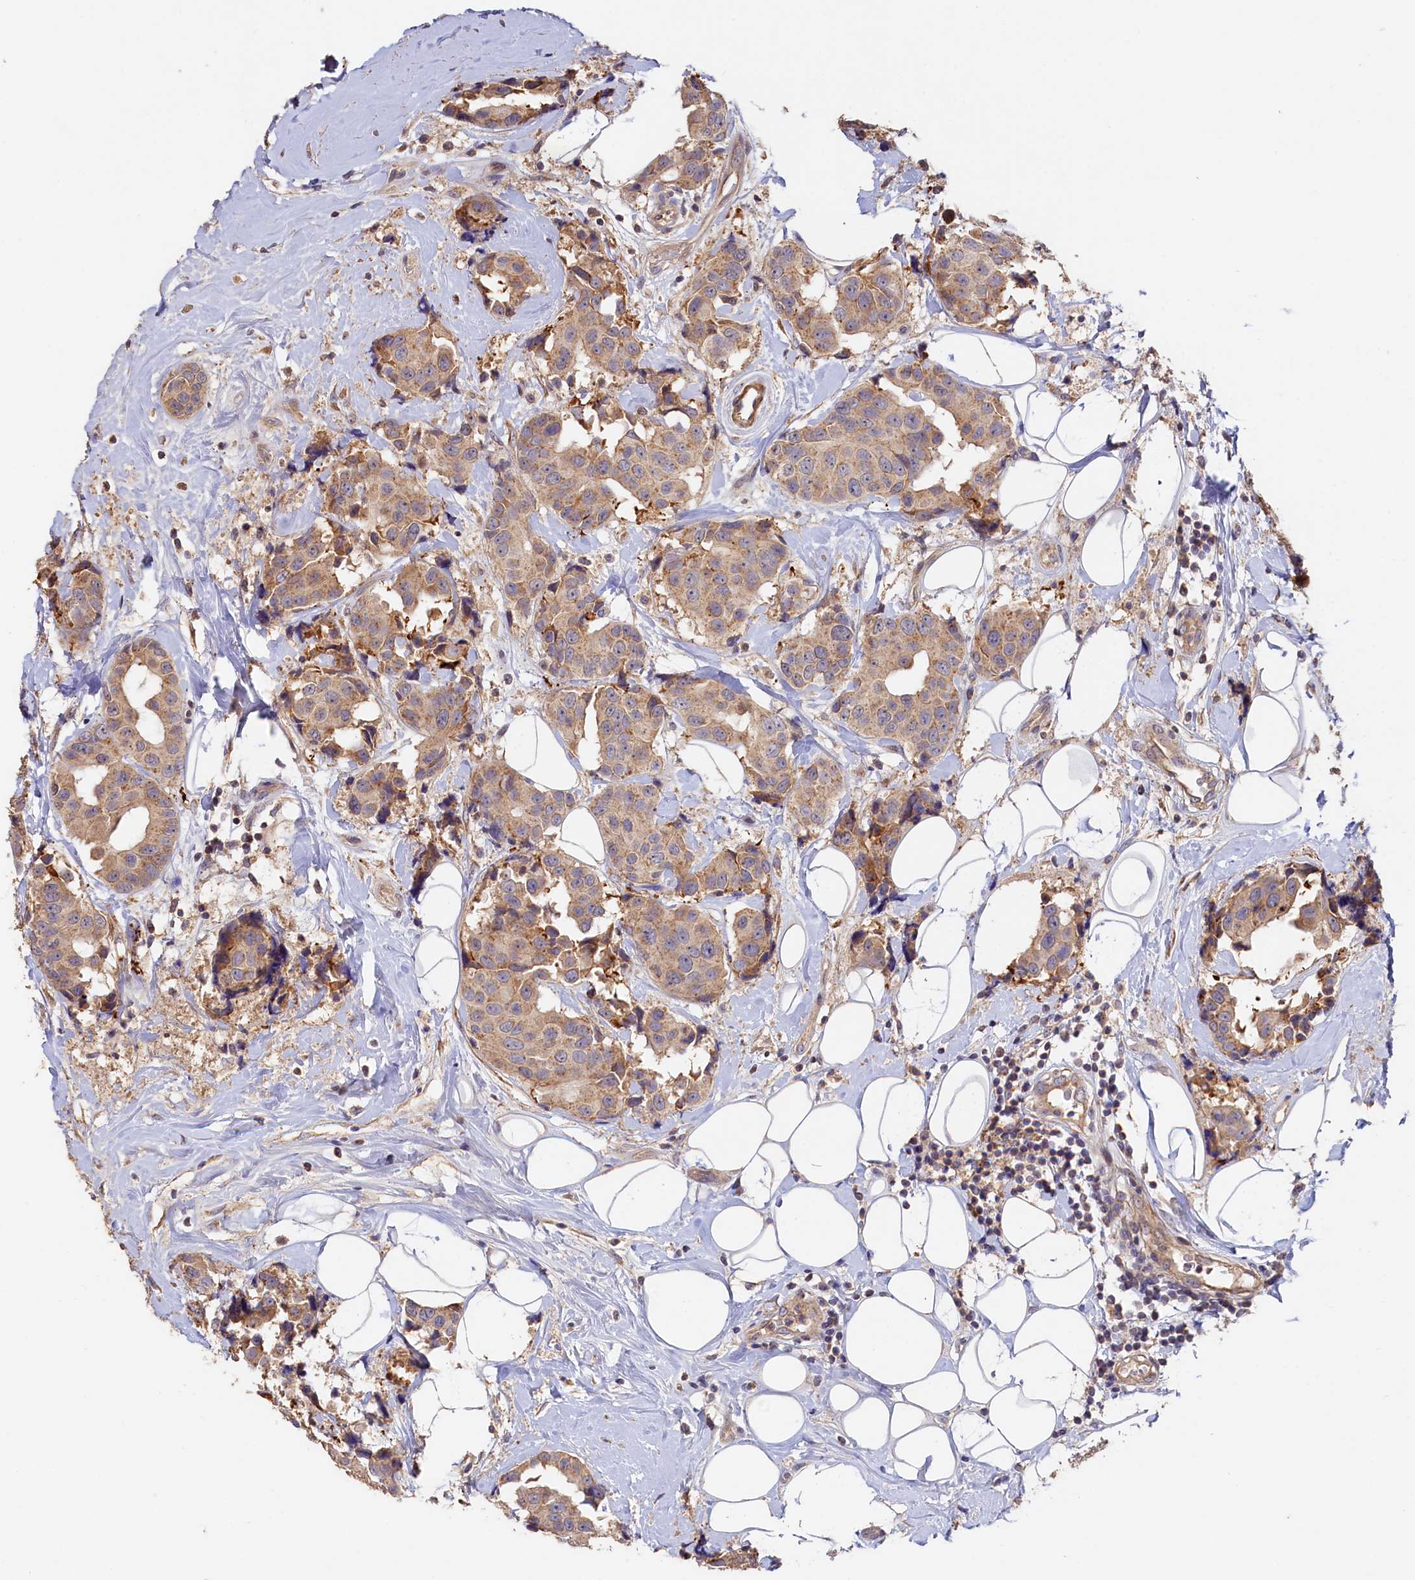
{"staining": {"intensity": "moderate", "quantity": ">75%", "location": "cytoplasmic/membranous"}, "tissue": "breast cancer", "cell_type": "Tumor cells", "image_type": "cancer", "snomed": [{"axis": "morphology", "description": "Normal tissue, NOS"}, {"axis": "morphology", "description": "Duct carcinoma"}, {"axis": "topography", "description": "Breast"}], "caption": "Protein expression analysis of human invasive ductal carcinoma (breast) reveals moderate cytoplasmic/membranous positivity in approximately >75% of tumor cells. Ihc stains the protein in brown and the nuclei are stained blue.", "gene": "TANGO6", "patient": {"sex": "female", "age": 39}}